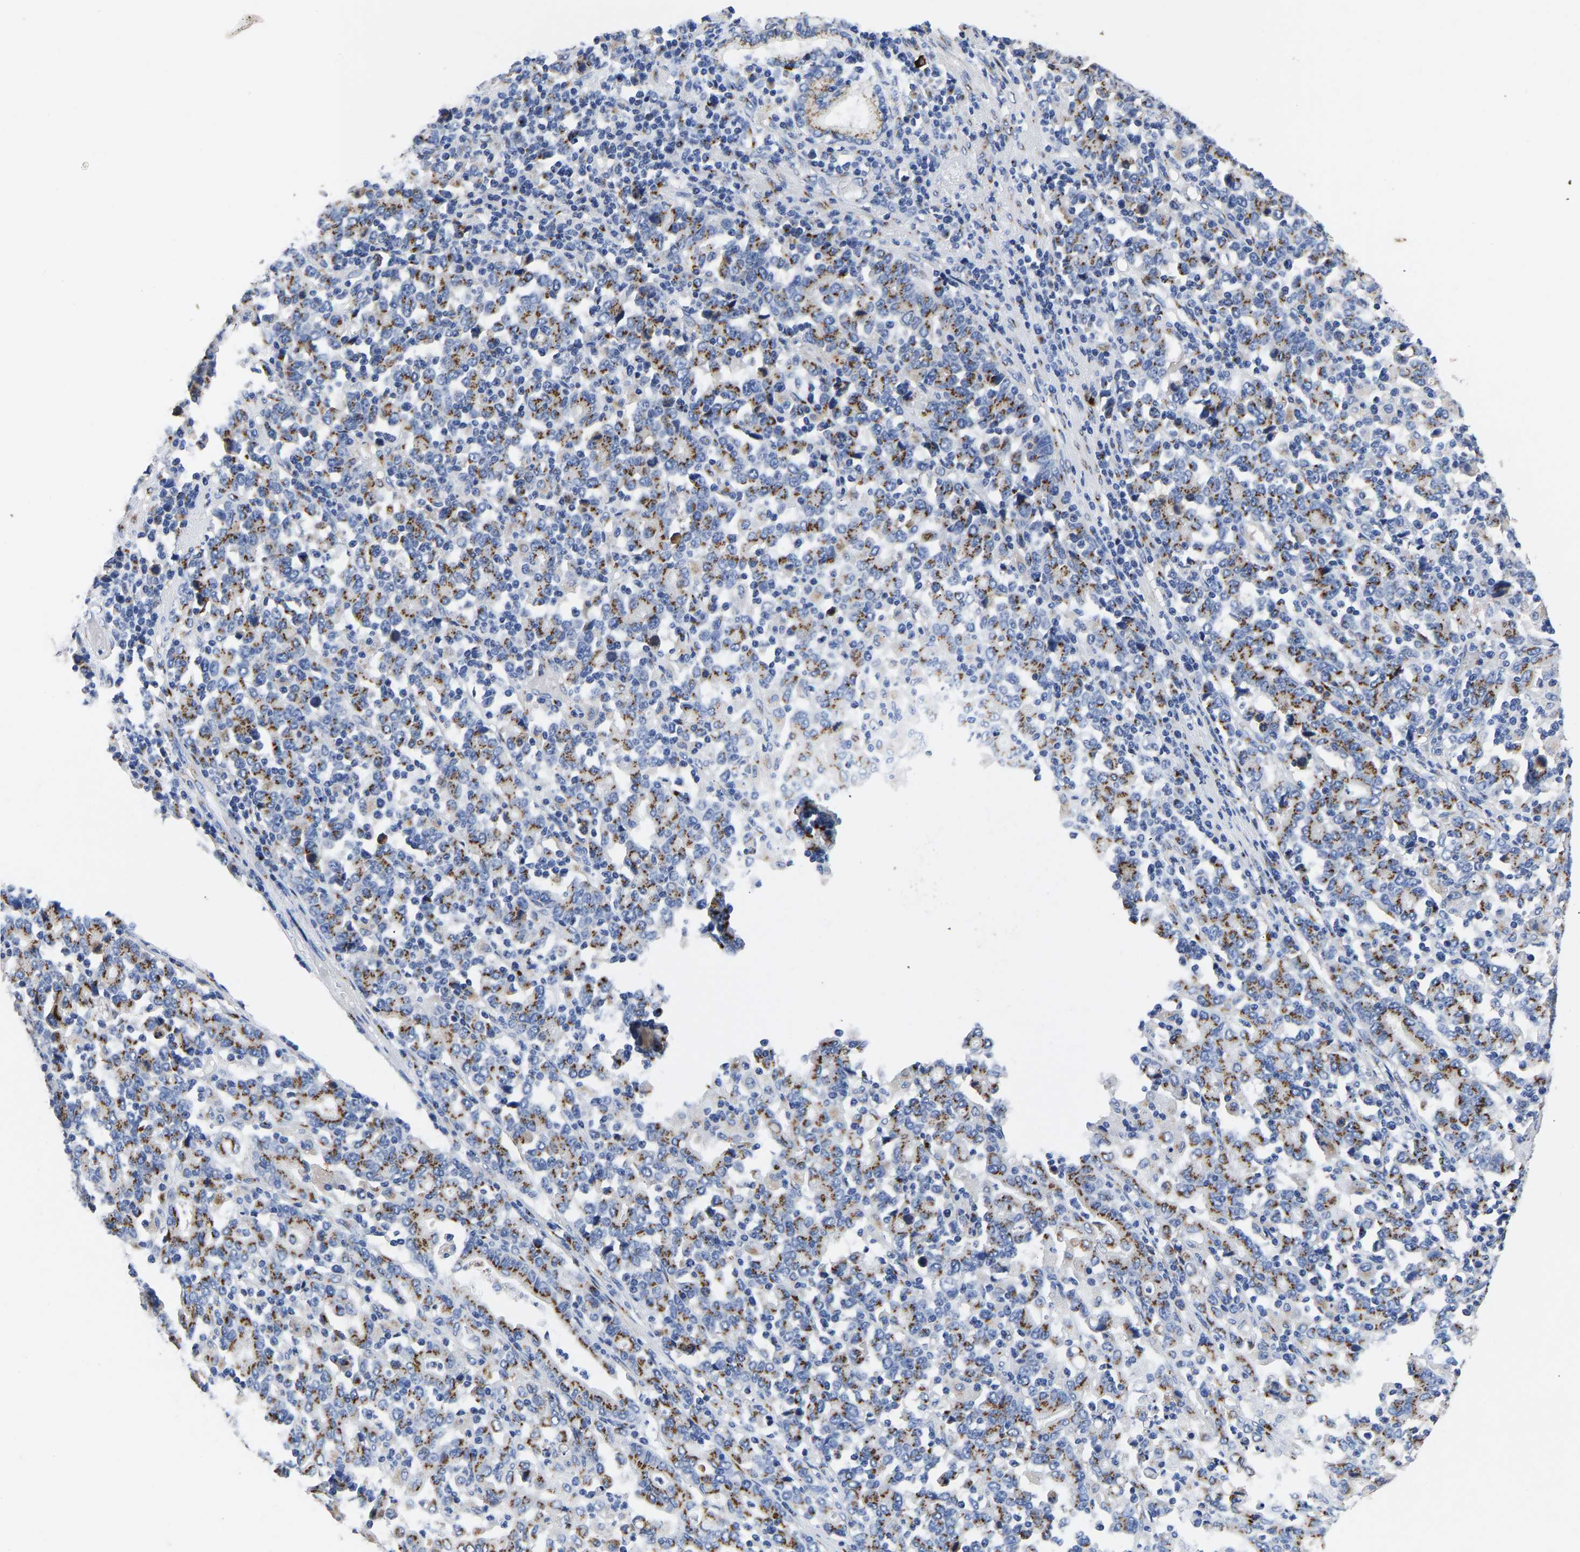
{"staining": {"intensity": "moderate", "quantity": ">75%", "location": "cytoplasmic/membranous"}, "tissue": "stomach cancer", "cell_type": "Tumor cells", "image_type": "cancer", "snomed": [{"axis": "morphology", "description": "Adenocarcinoma, NOS"}, {"axis": "topography", "description": "Stomach, upper"}], "caption": "Immunohistochemical staining of adenocarcinoma (stomach) shows medium levels of moderate cytoplasmic/membranous expression in approximately >75% of tumor cells. The staining was performed using DAB (3,3'-diaminobenzidine), with brown indicating positive protein expression. Nuclei are stained blue with hematoxylin.", "gene": "TMEM87A", "patient": {"sex": "male", "age": 69}}